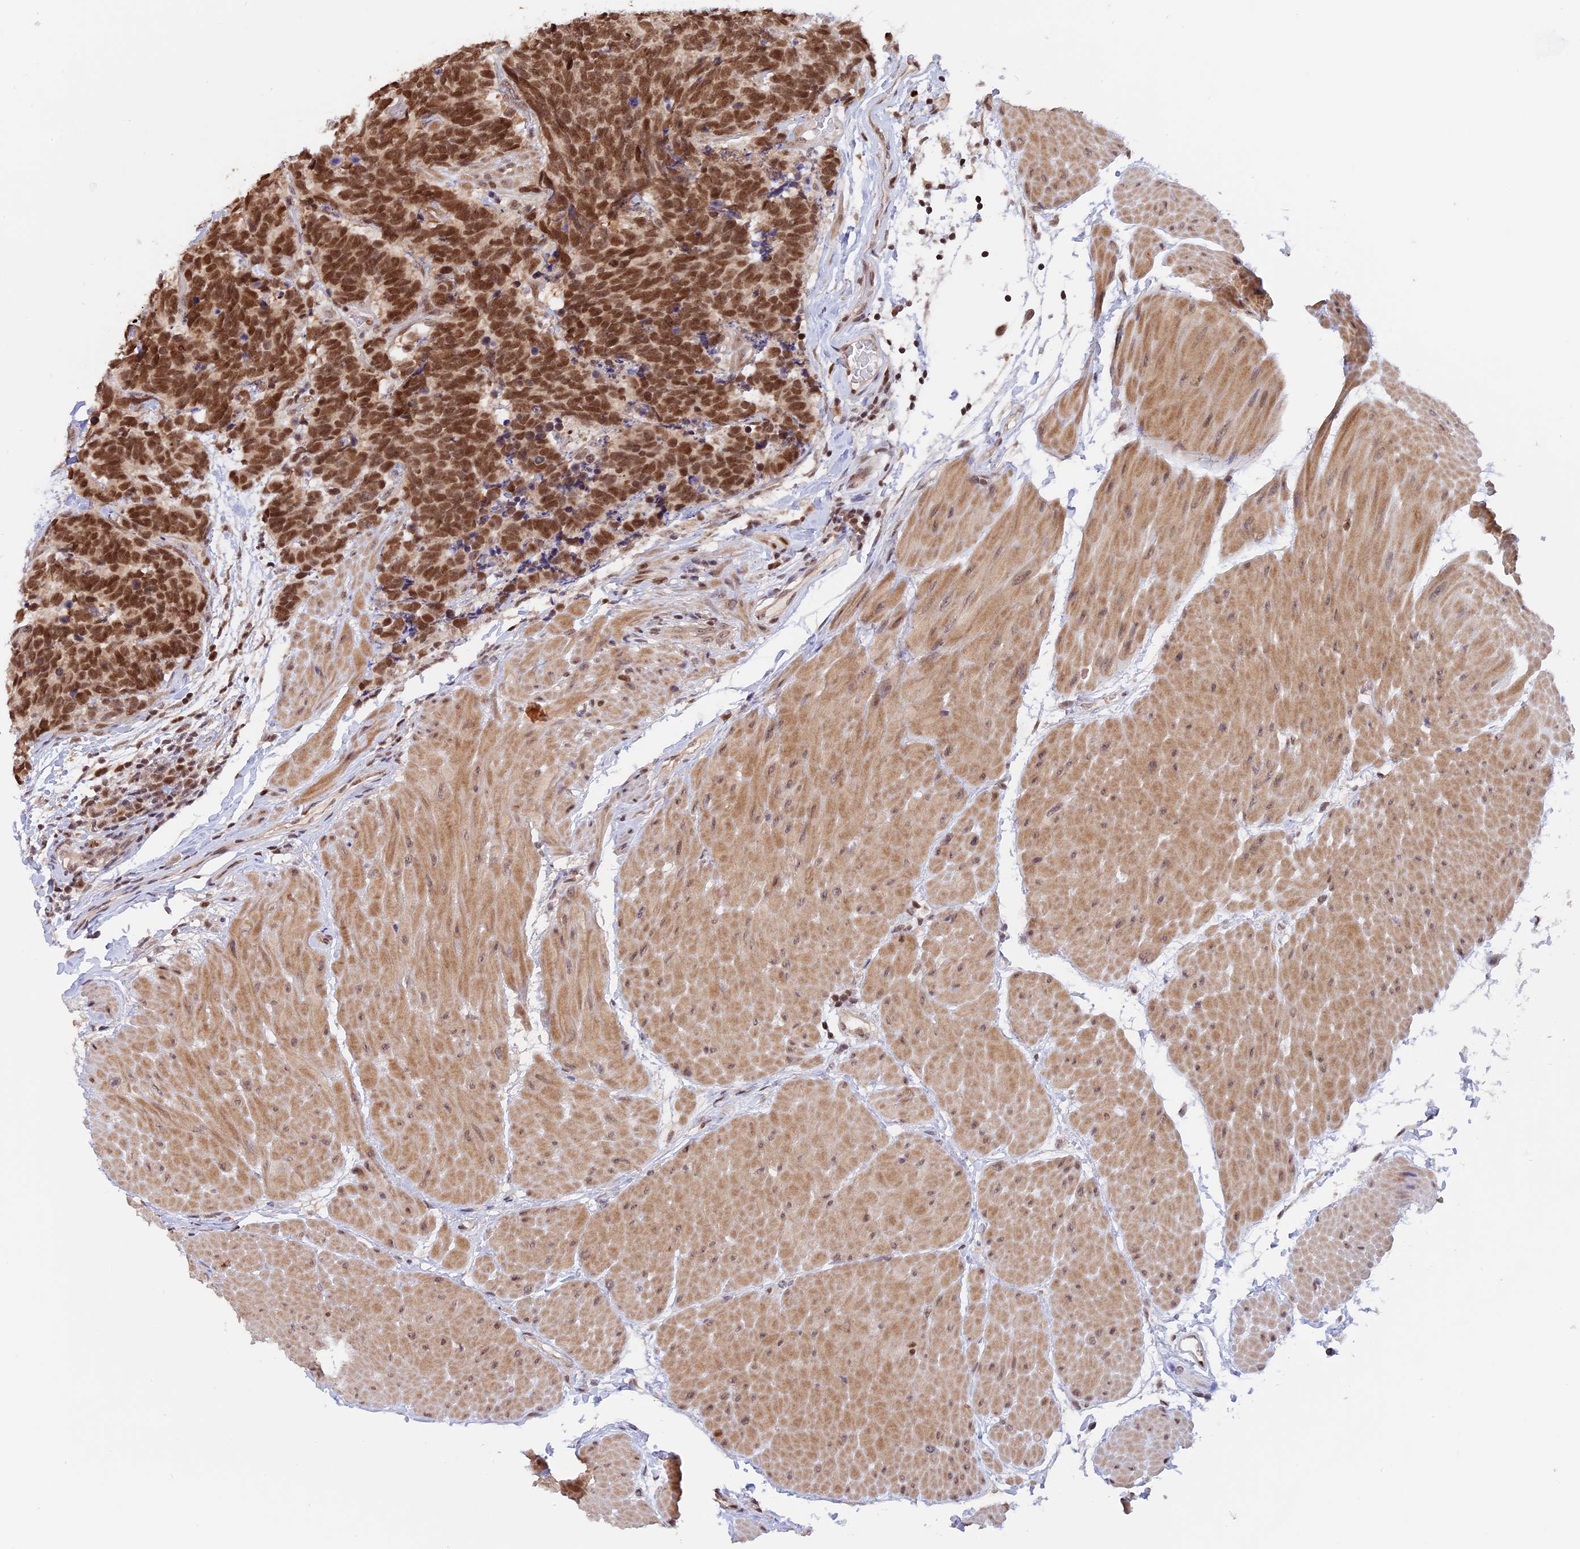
{"staining": {"intensity": "moderate", "quantity": ">75%", "location": "nuclear"}, "tissue": "carcinoid", "cell_type": "Tumor cells", "image_type": "cancer", "snomed": [{"axis": "morphology", "description": "Carcinoma, NOS"}, {"axis": "morphology", "description": "Carcinoid, malignant, NOS"}, {"axis": "topography", "description": "Urinary bladder"}], "caption": "The immunohistochemical stain highlights moderate nuclear positivity in tumor cells of carcinoma tissue.", "gene": "RFC5", "patient": {"sex": "male", "age": 57}}